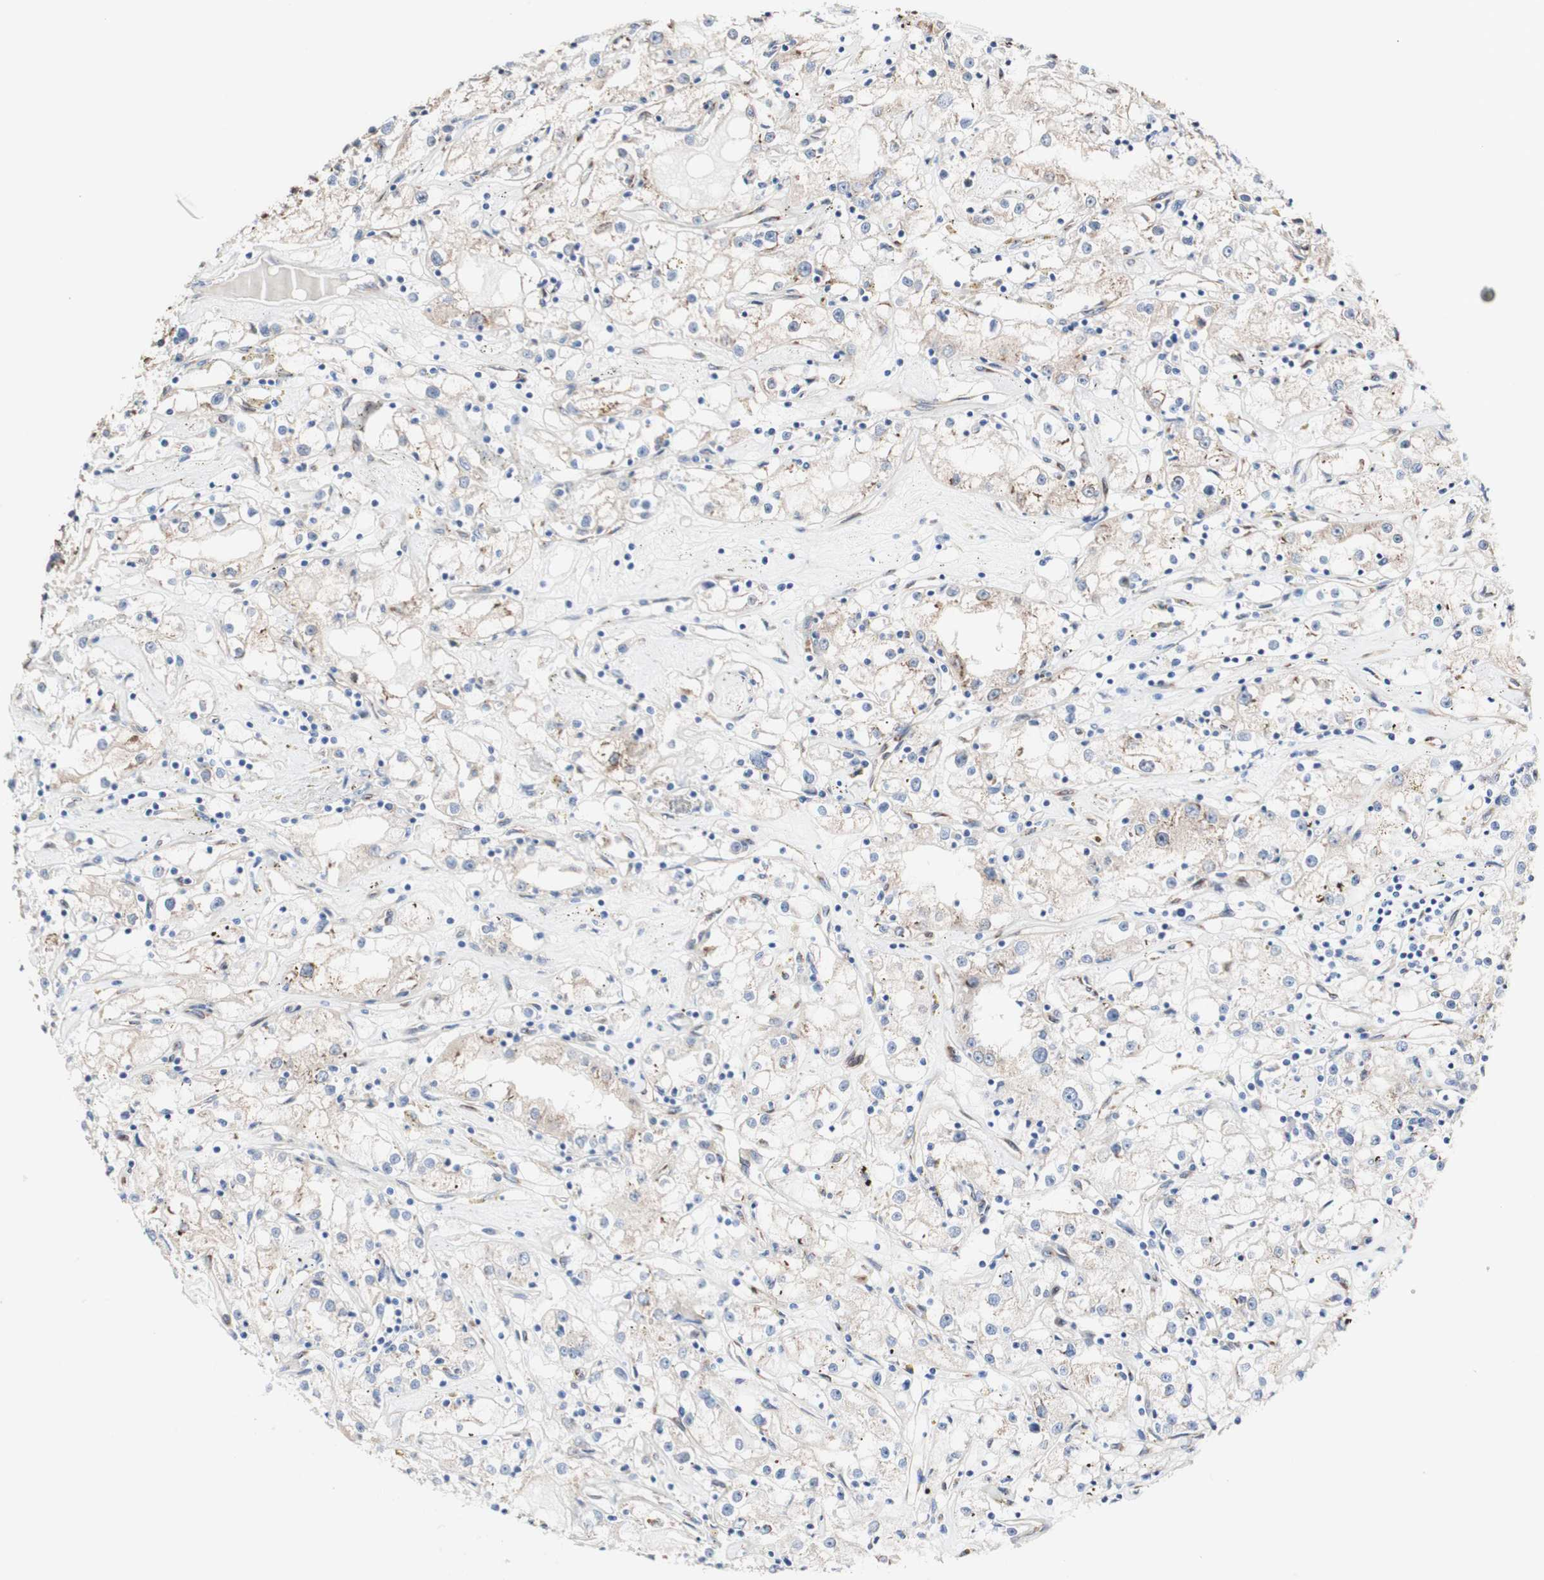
{"staining": {"intensity": "weak", "quantity": ">75%", "location": "cytoplasmic/membranous"}, "tissue": "renal cancer", "cell_type": "Tumor cells", "image_type": "cancer", "snomed": [{"axis": "morphology", "description": "Adenocarcinoma, NOS"}, {"axis": "topography", "description": "Kidney"}], "caption": "This micrograph reveals immunohistochemistry staining of renal cancer, with low weak cytoplasmic/membranous expression in approximately >75% of tumor cells.", "gene": "LRIG3", "patient": {"sex": "male", "age": 56}}